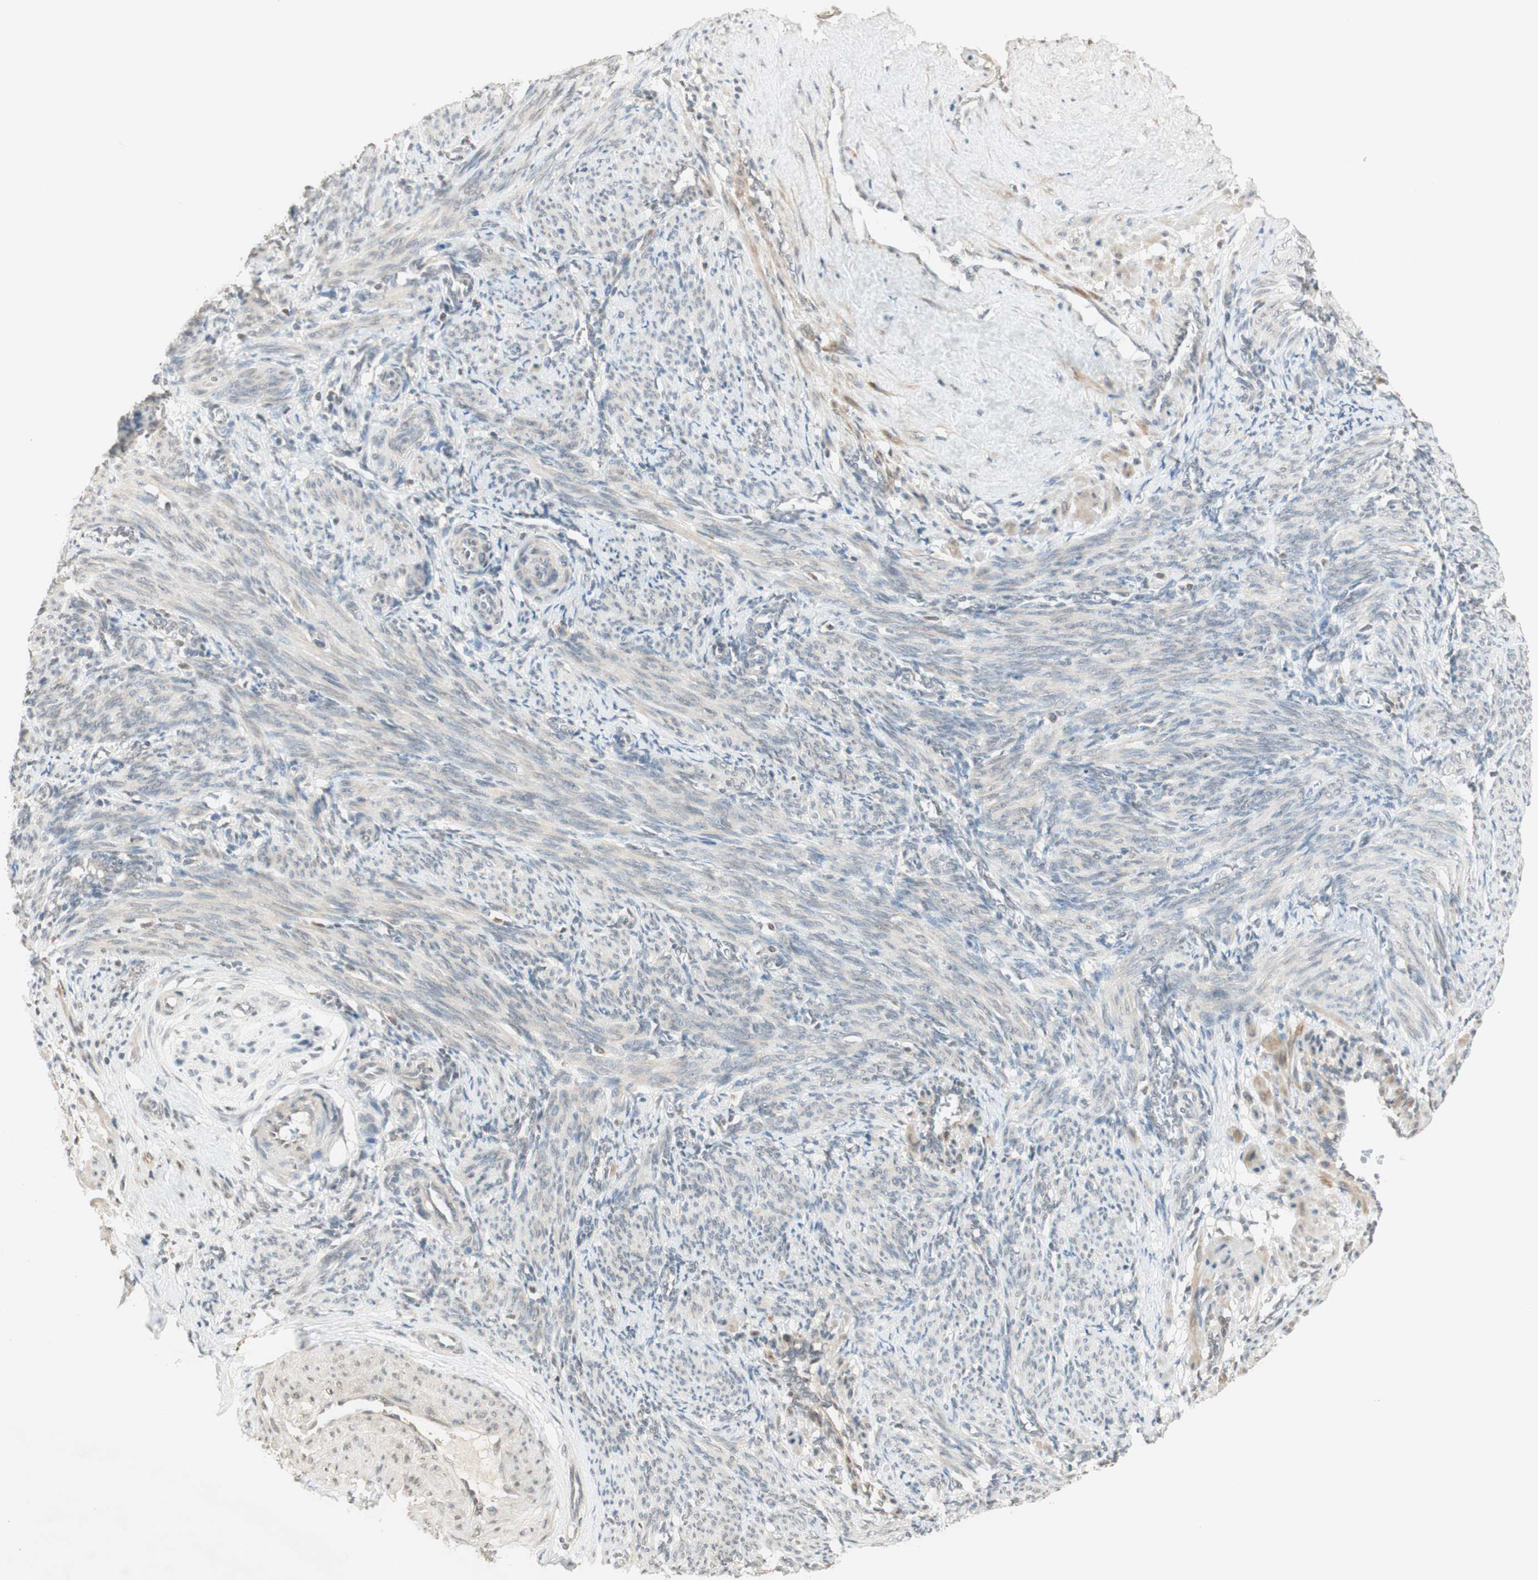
{"staining": {"intensity": "weak", "quantity": ">75%", "location": "cytoplasmic/membranous"}, "tissue": "smooth muscle", "cell_type": "Smooth muscle cells", "image_type": "normal", "snomed": [{"axis": "morphology", "description": "Normal tissue, NOS"}, {"axis": "topography", "description": "Endometrium"}], "caption": "A brown stain highlights weak cytoplasmic/membranous expression of a protein in smooth muscle cells of benign human smooth muscle.", "gene": "GLI1", "patient": {"sex": "female", "age": 33}}